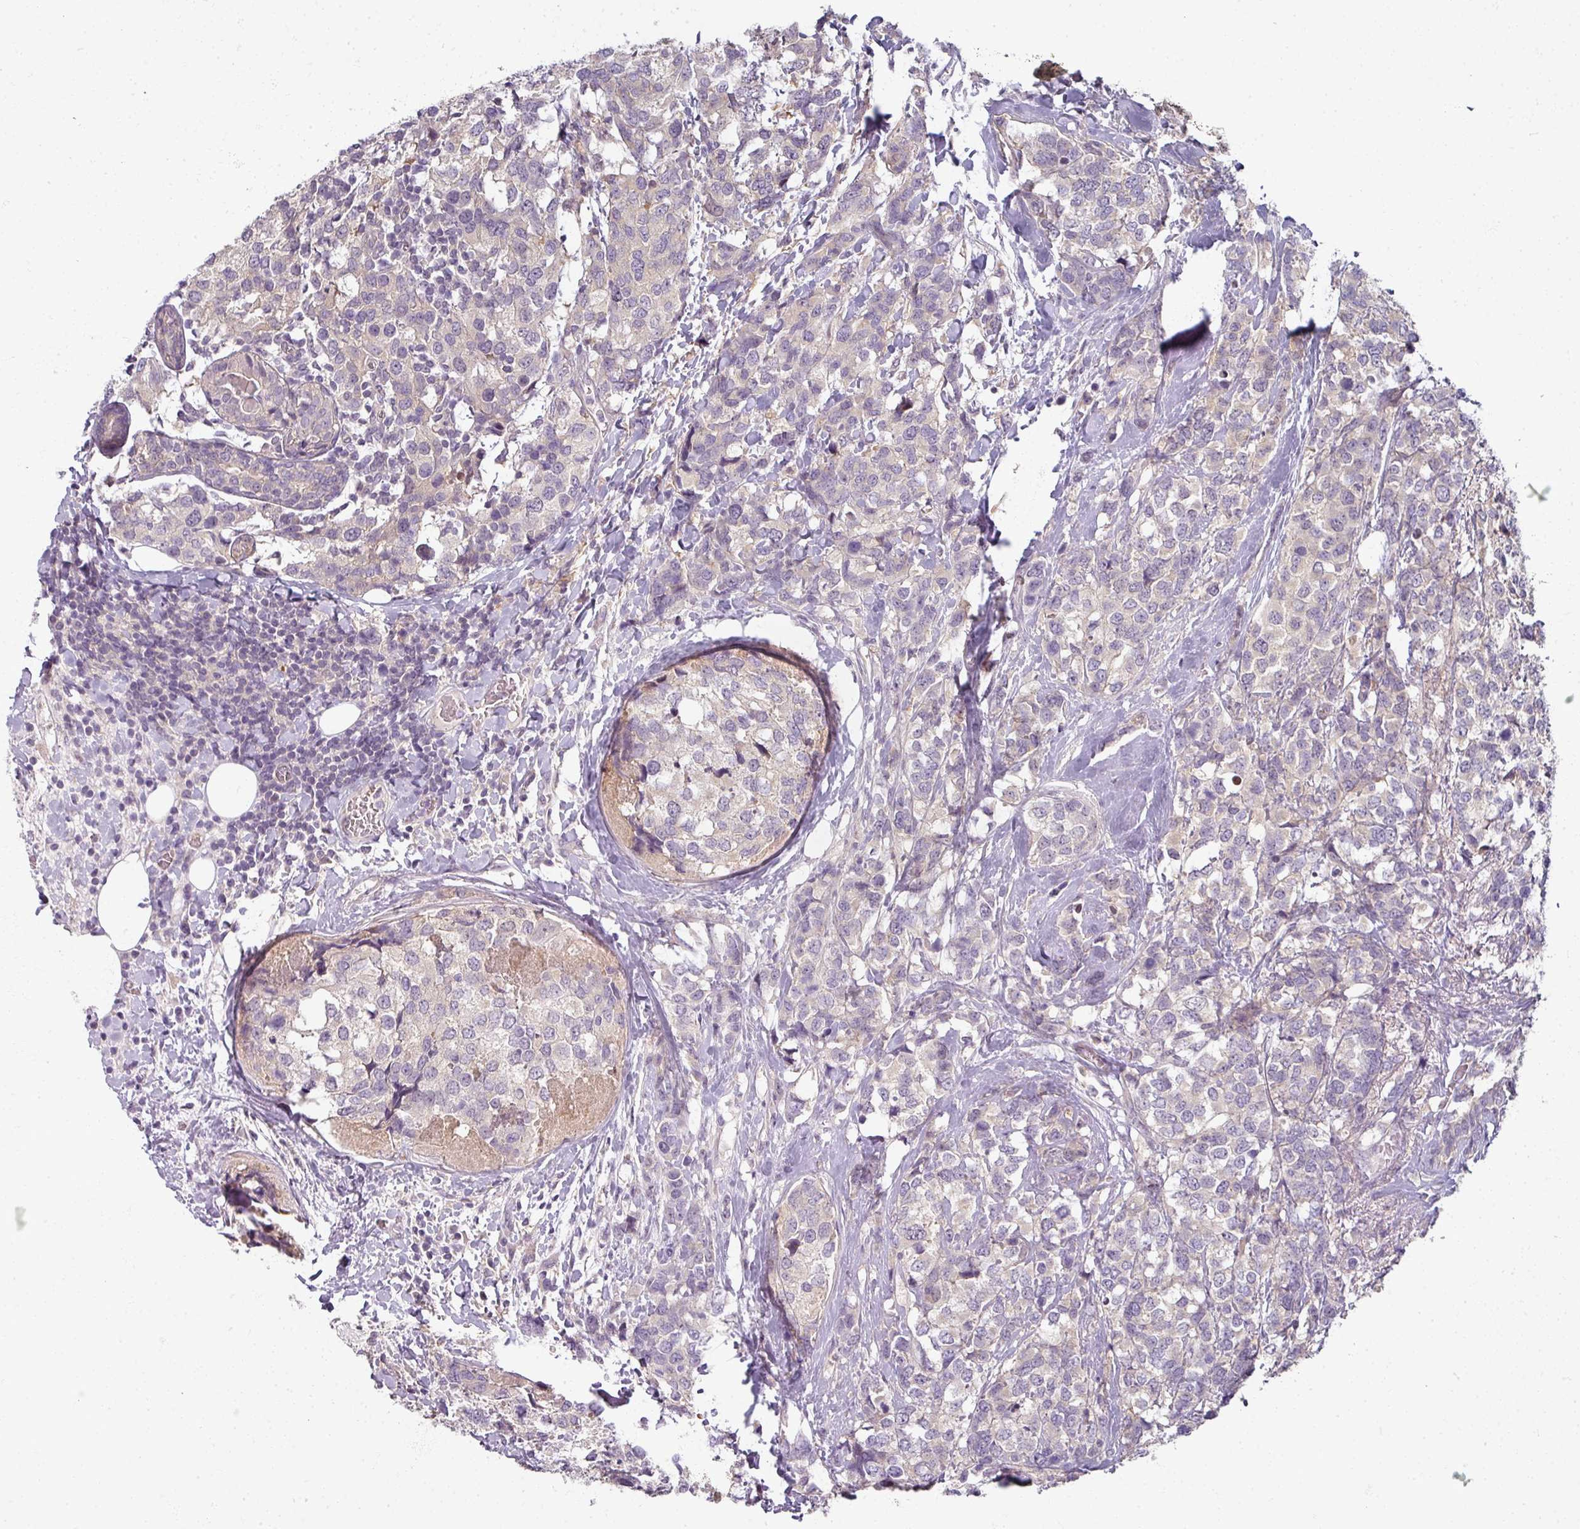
{"staining": {"intensity": "negative", "quantity": "none", "location": "none"}, "tissue": "breast cancer", "cell_type": "Tumor cells", "image_type": "cancer", "snomed": [{"axis": "morphology", "description": "Lobular carcinoma"}, {"axis": "topography", "description": "Breast"}], "caption": "Protein analysis of breast lobular carcinoma reveals no significant positivity in tumor cells. (DAB immunohistochemistry visualized using brightfield microscopy, high magnification).", "gene": "MYMK", "patient": {"sex": "female", "age": 59}}